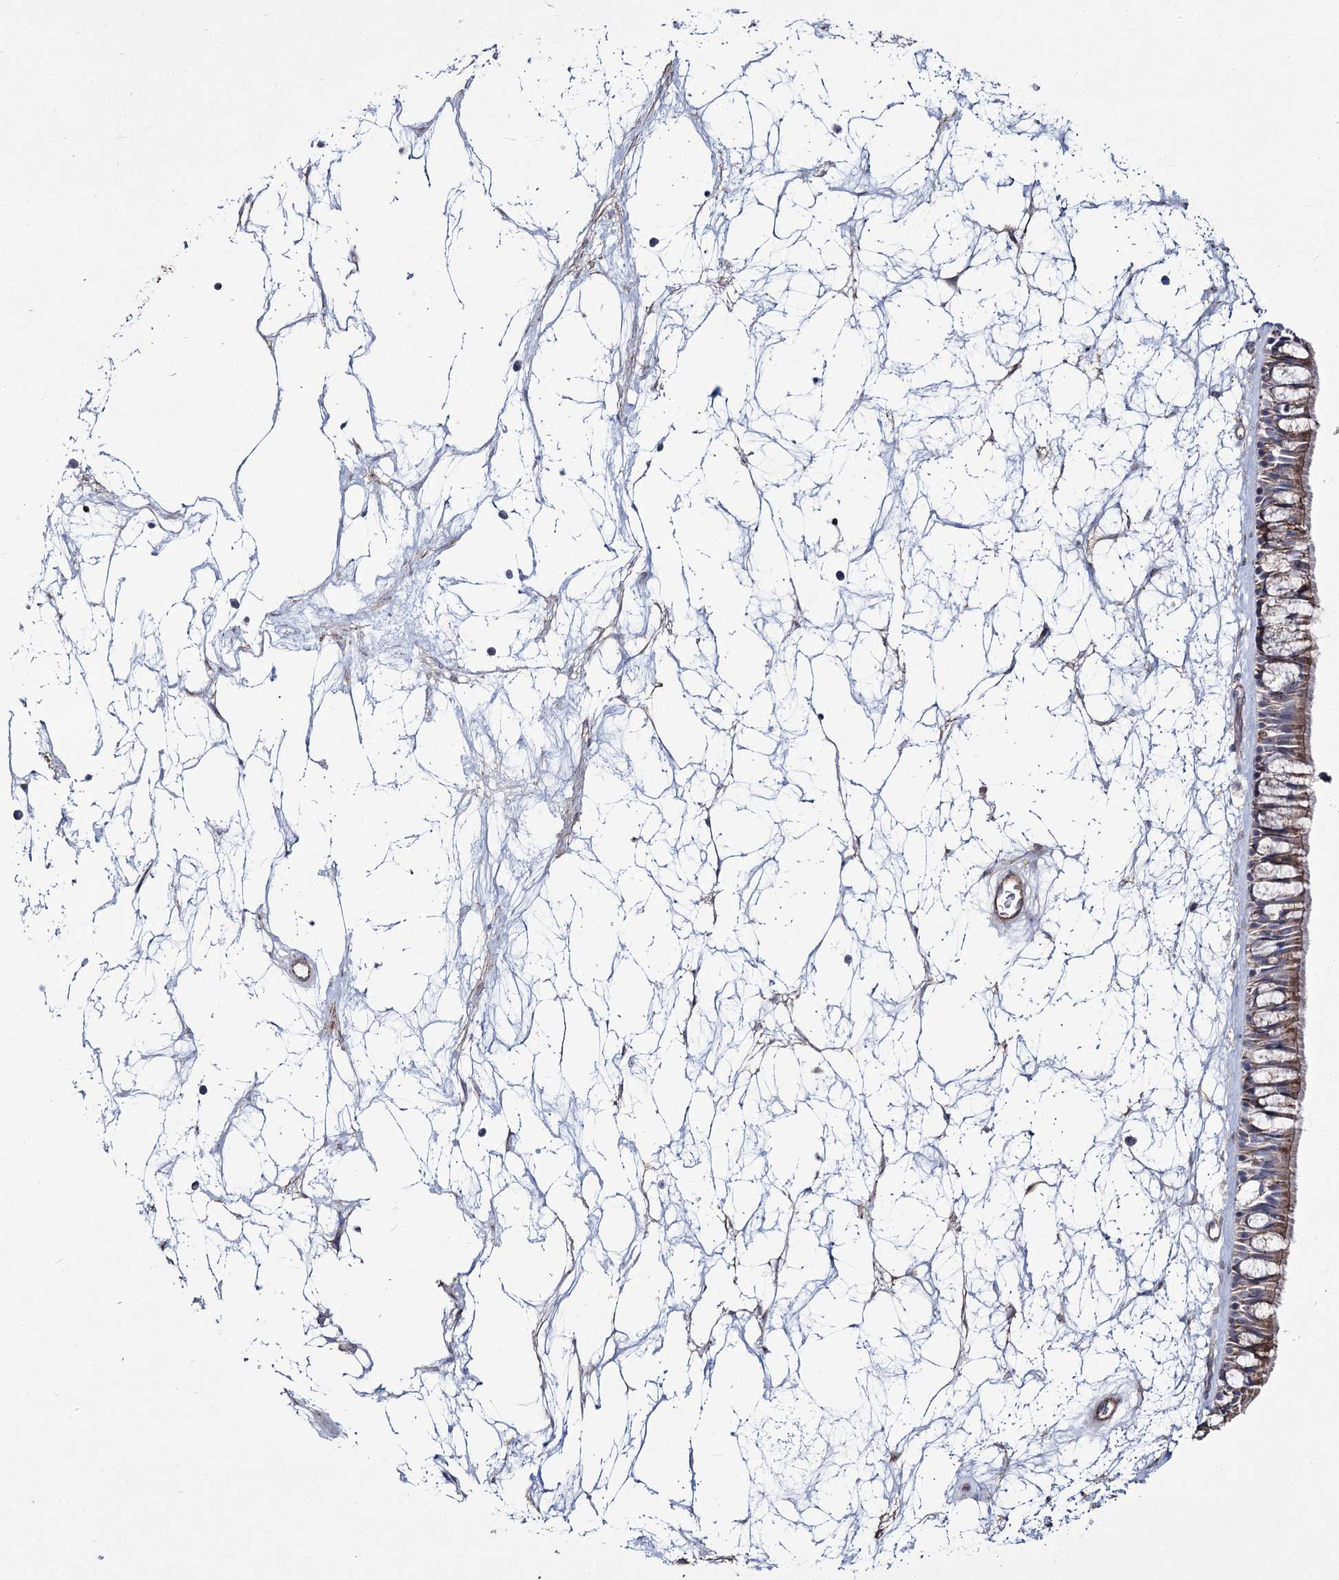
{"staining": {"intensity": "moderate", "quantity": "25%-75%", "location": "cytoplasmic/membranous"}, "tissue": "nasopharynx", "cell_type": "Respiratory epithelial cells", "image_type": "normal", "snomed": [{"axis": "morphology", "description": "Normal tissue, NOS"}, {"axis": "topography", "description": "Nasopharynx"}], "caption": "Immunohistochemistry staining of unremarkable nasopharynx, which shows medium levels of moderate cytoplasmic/membranous expression in approximately 25%-75% of respiratory epithelial cells indicating moderate cytoplasmic/membranous protein positivity. The staining was performed using DAB (brown) for protein detection and nuclei were counterstained in hematoxylin (blue).", "gene": "ME3", "patient": {"sex": "male", "age": 64}}